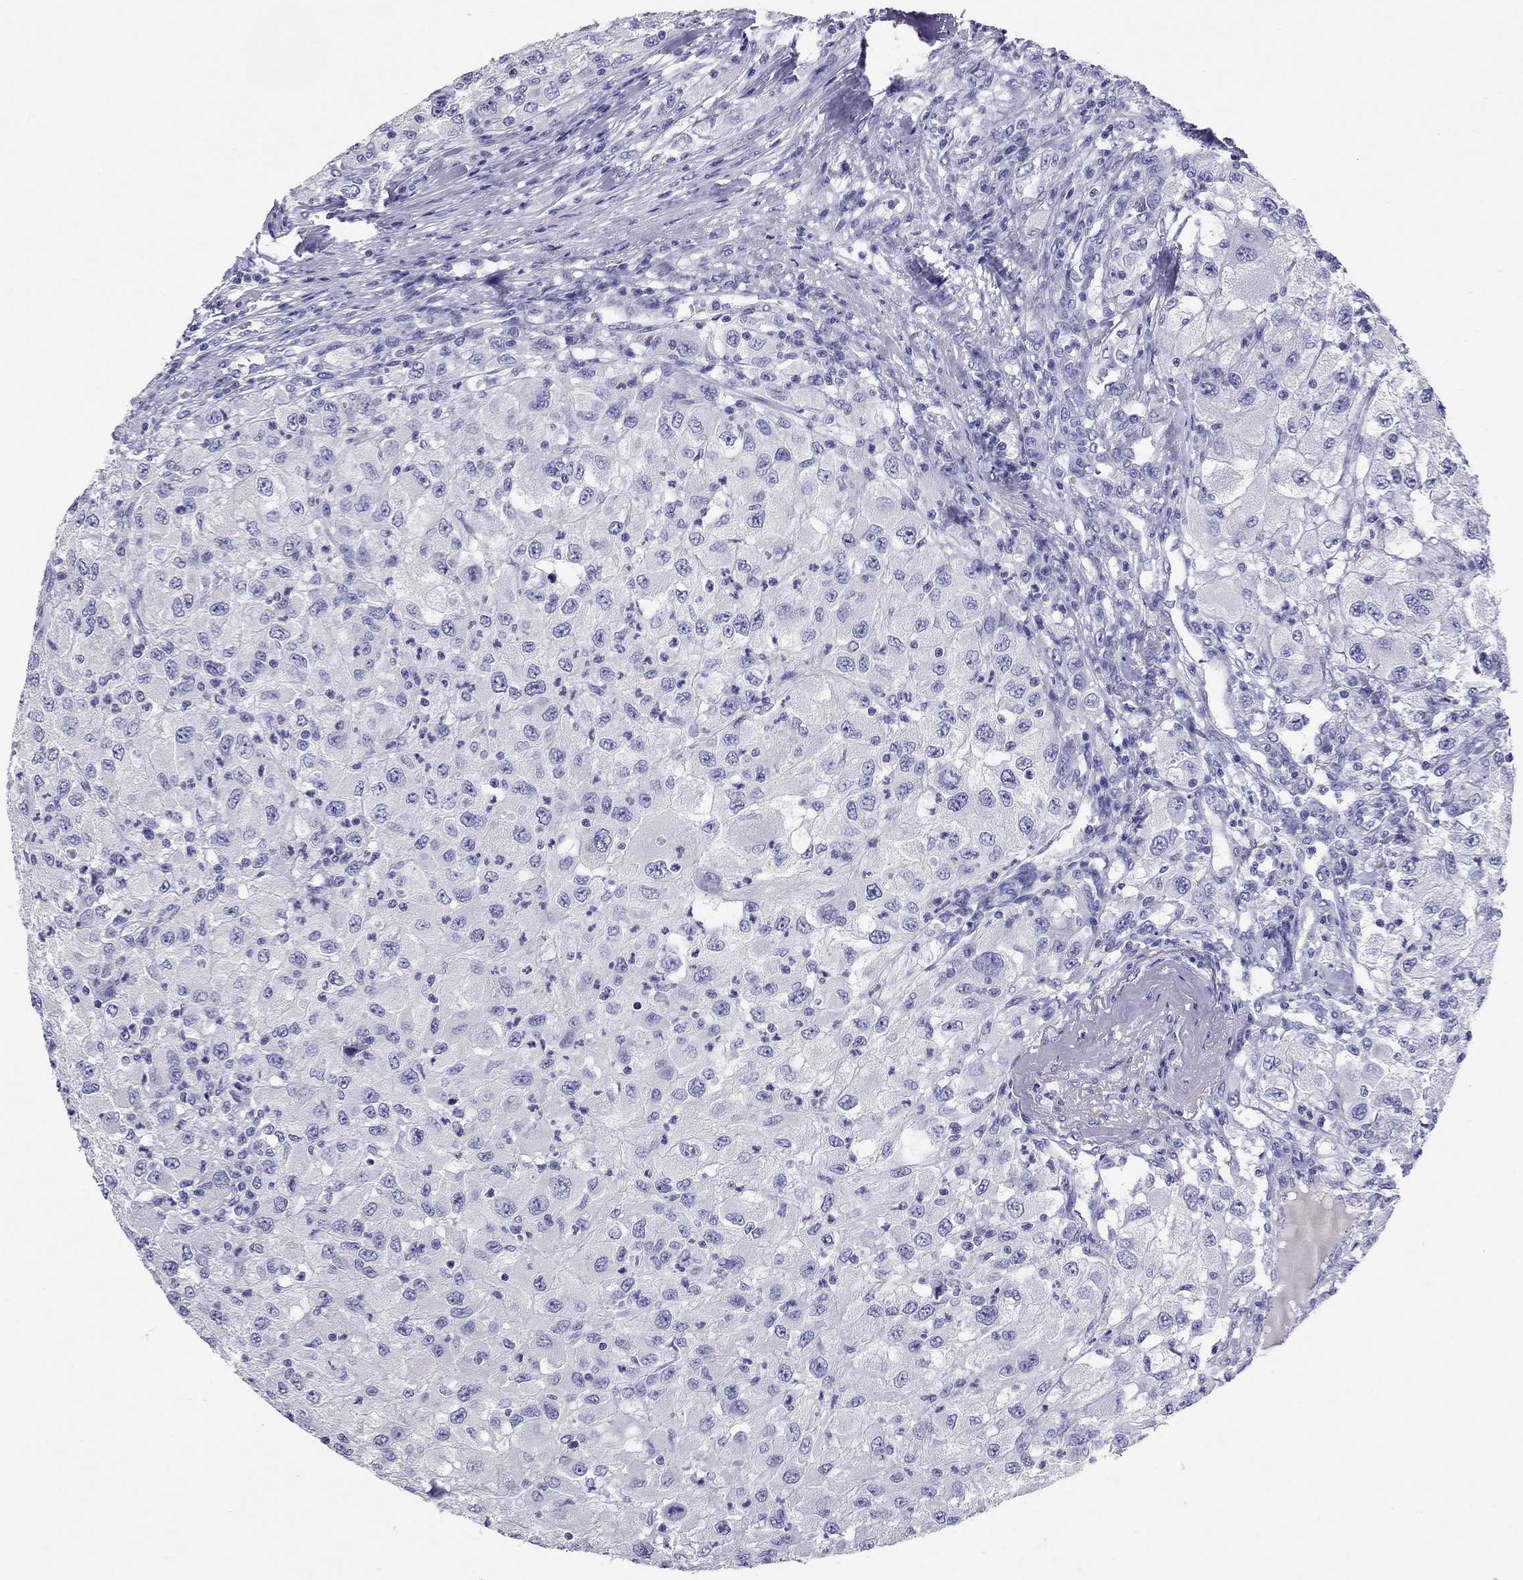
{"staining": {"intensity": "negative", "quantity": "none", "location": "none"}, "tissue": "renal cancer", "cell_type": "Tumor cells", "image_type": "cancer", "snomed": [{"axis": "morphology", "description": "Adenocarcinoma, NOS"}, {"axis": "topography", "description": "Kidney"}], "caption": "Immunohistochemistry histopathology image of neoplastic tissue: adenocarcinoma (renal) stained with DAB demonstrates no significant protein expression in tumor cells. (Immunohistochemistry, brightfield microscopy, high magnification).", "gene": "CALHM1", "patient": {"sex": "female", "age": 67}}